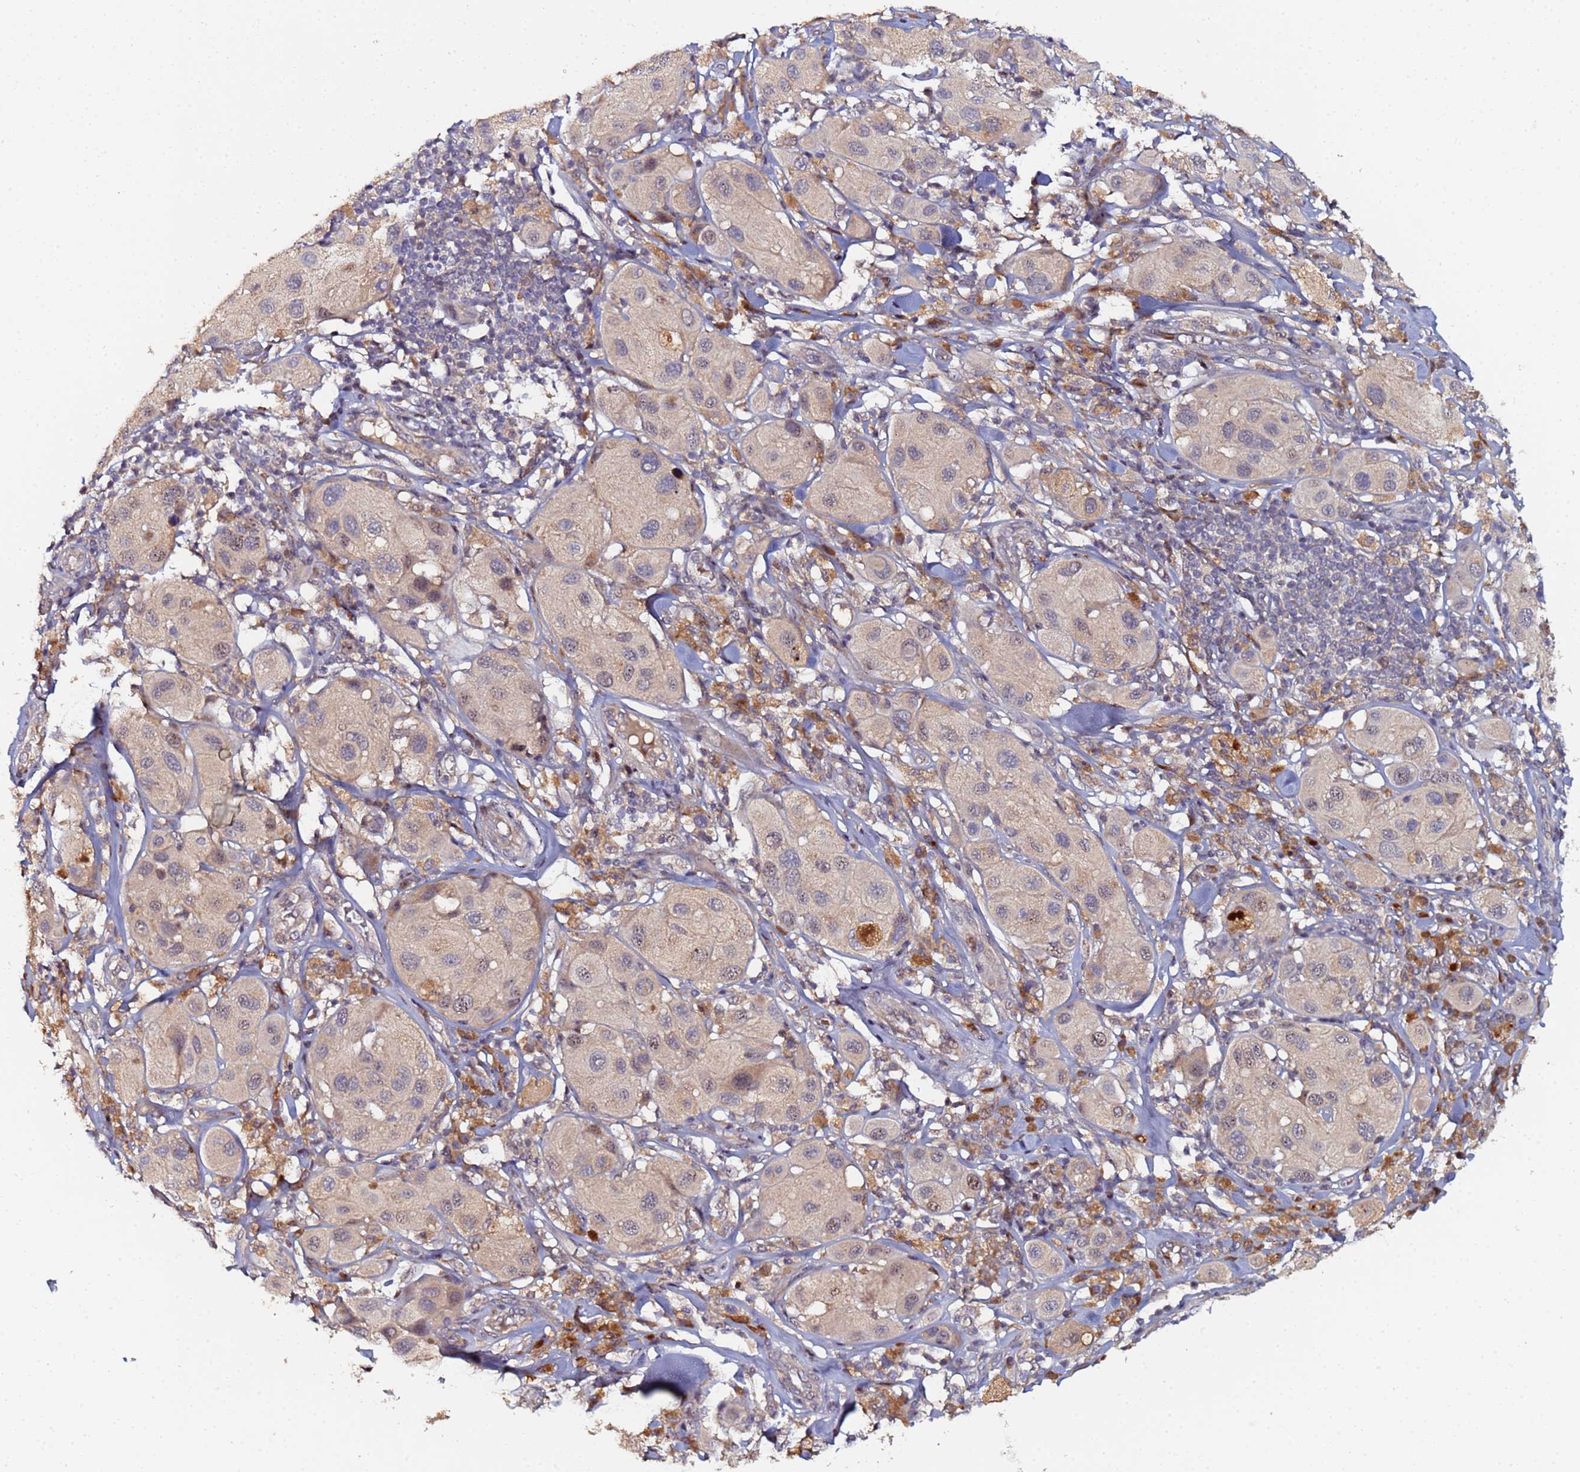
{"staining": {"intensity": "weak", "quantity": "<25%", "location": "cytoplasmic/membranous,nuclear"}, "tissue": "melanoma", "cell_type": "Tumor cells", "image_type": "cancer", "snomed": [{"axis": "morphology", "description": "Malignant melanoma, Metastatic site"}, {"axis": "topography", "description": "Skin"}], "caption": "Immunohistochemistry photomicrograph of neoplastic tissue: human malignant melanoma (metastatic site) stained with DAB (3,3'-diaminobenzidine) reveals no significant protein positivity in tumor cells.", "gene": "OSER1", "patient": {"sex": "male", "age": 41}}